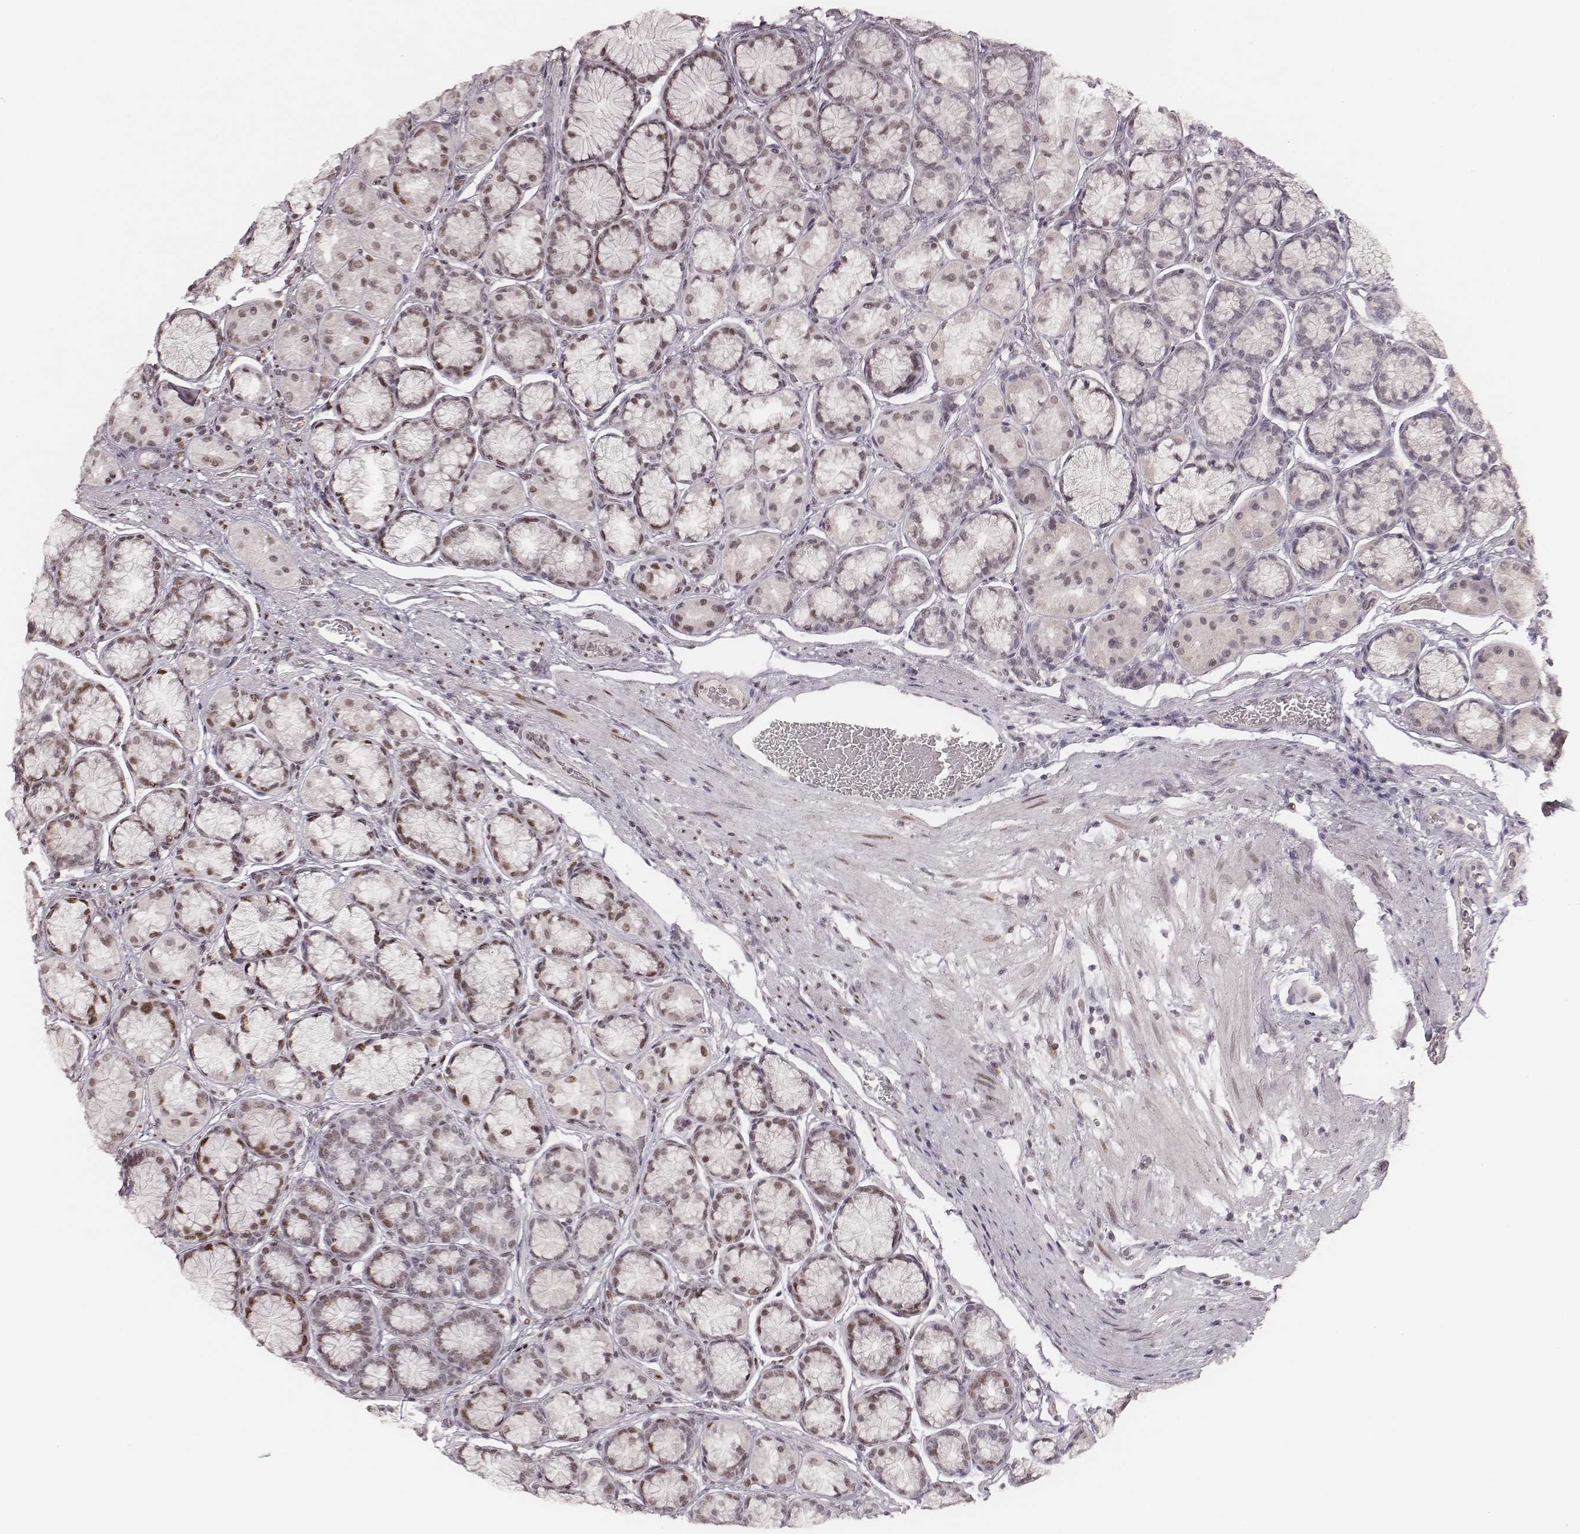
{"staining": {"intensity": "moderate", "quantity": "25%-75%", "location": "nuclear"}, "tissue": "stomach", "cell_type": "Glandular cells", "image_type": "normal", "snomed": [{"axis": "morphology", "description": "Normal tissue, NOS"}, {"axis": "morphology", "description": "Adenocarcinoma, NOS"}, {"axis": "morphology", "description": "Adenocarcinoma, High grade"}, {"axis": "topography", "description": "Stomach, upper"}, {"axis": "topography", "description": "Stomach"}], "caption": "Glandular cells exhibit medium levels of moderate nuclear positivity in approximately 25%-75% of cells in normal human stomach.", "gene": "HNRNPC", "patient": {"sex": "female", "age": 65}}